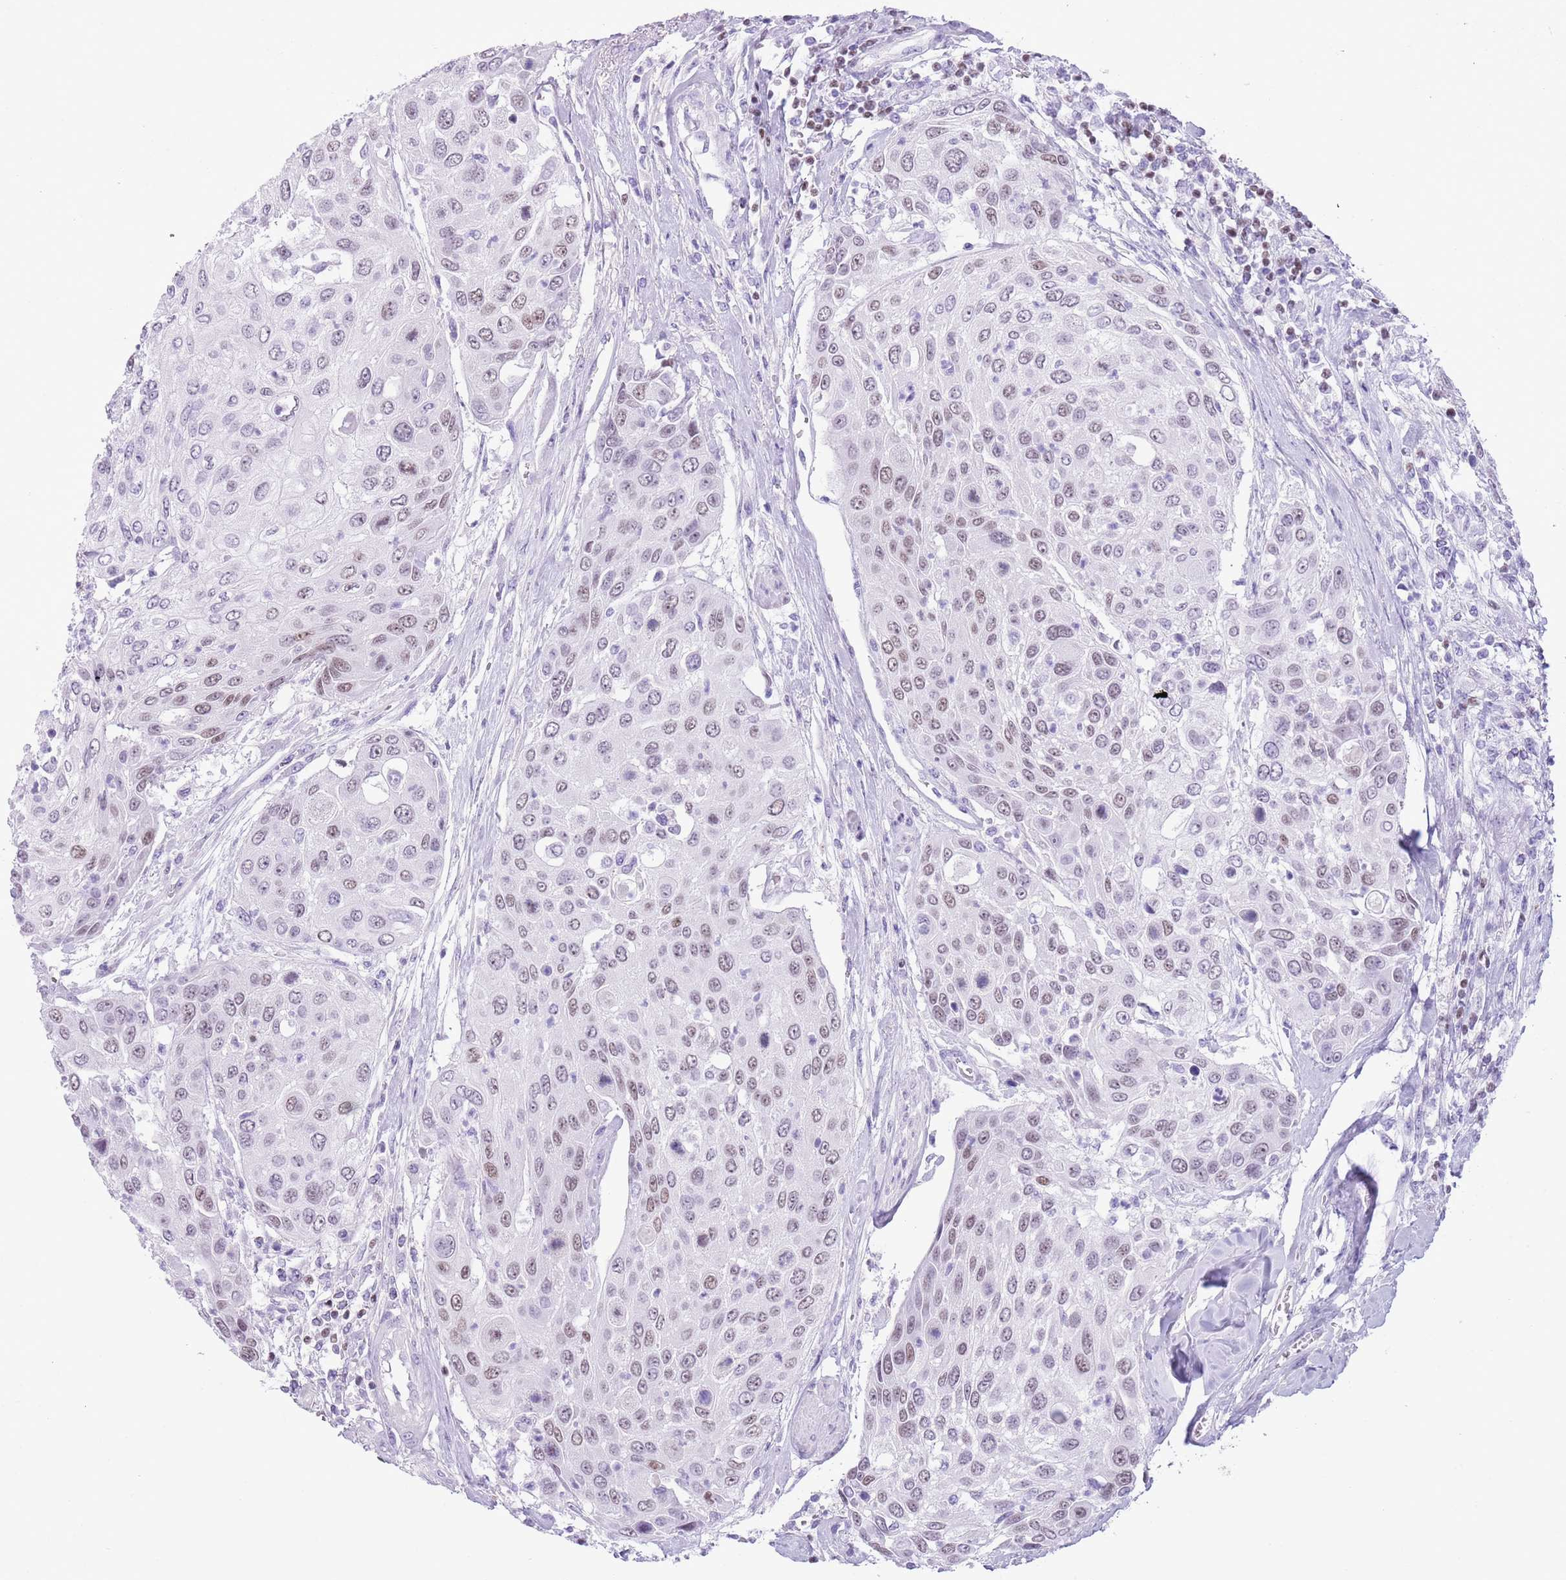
{"staining": {"intensity": "weak", "quantity": "25%-75%", "location": "nuclear"}, "tissue": "urothelial cancer", "cell_type": "Tumor cells", "image_type": "cancer", "snomed": [{"axis": "morphology", "description": "Urothelial carcinoma, High grade"}, {"axis": "topography", "description": "Urinary bladder"}], "caption": "Protein positivity by IHC shows weak nuclear expression in approximately 25%-75% of tumor cells in high-grade urothelial carcinoma.", "gene": "BCL11B", "patient": {"sex": "female", "age": 79}}